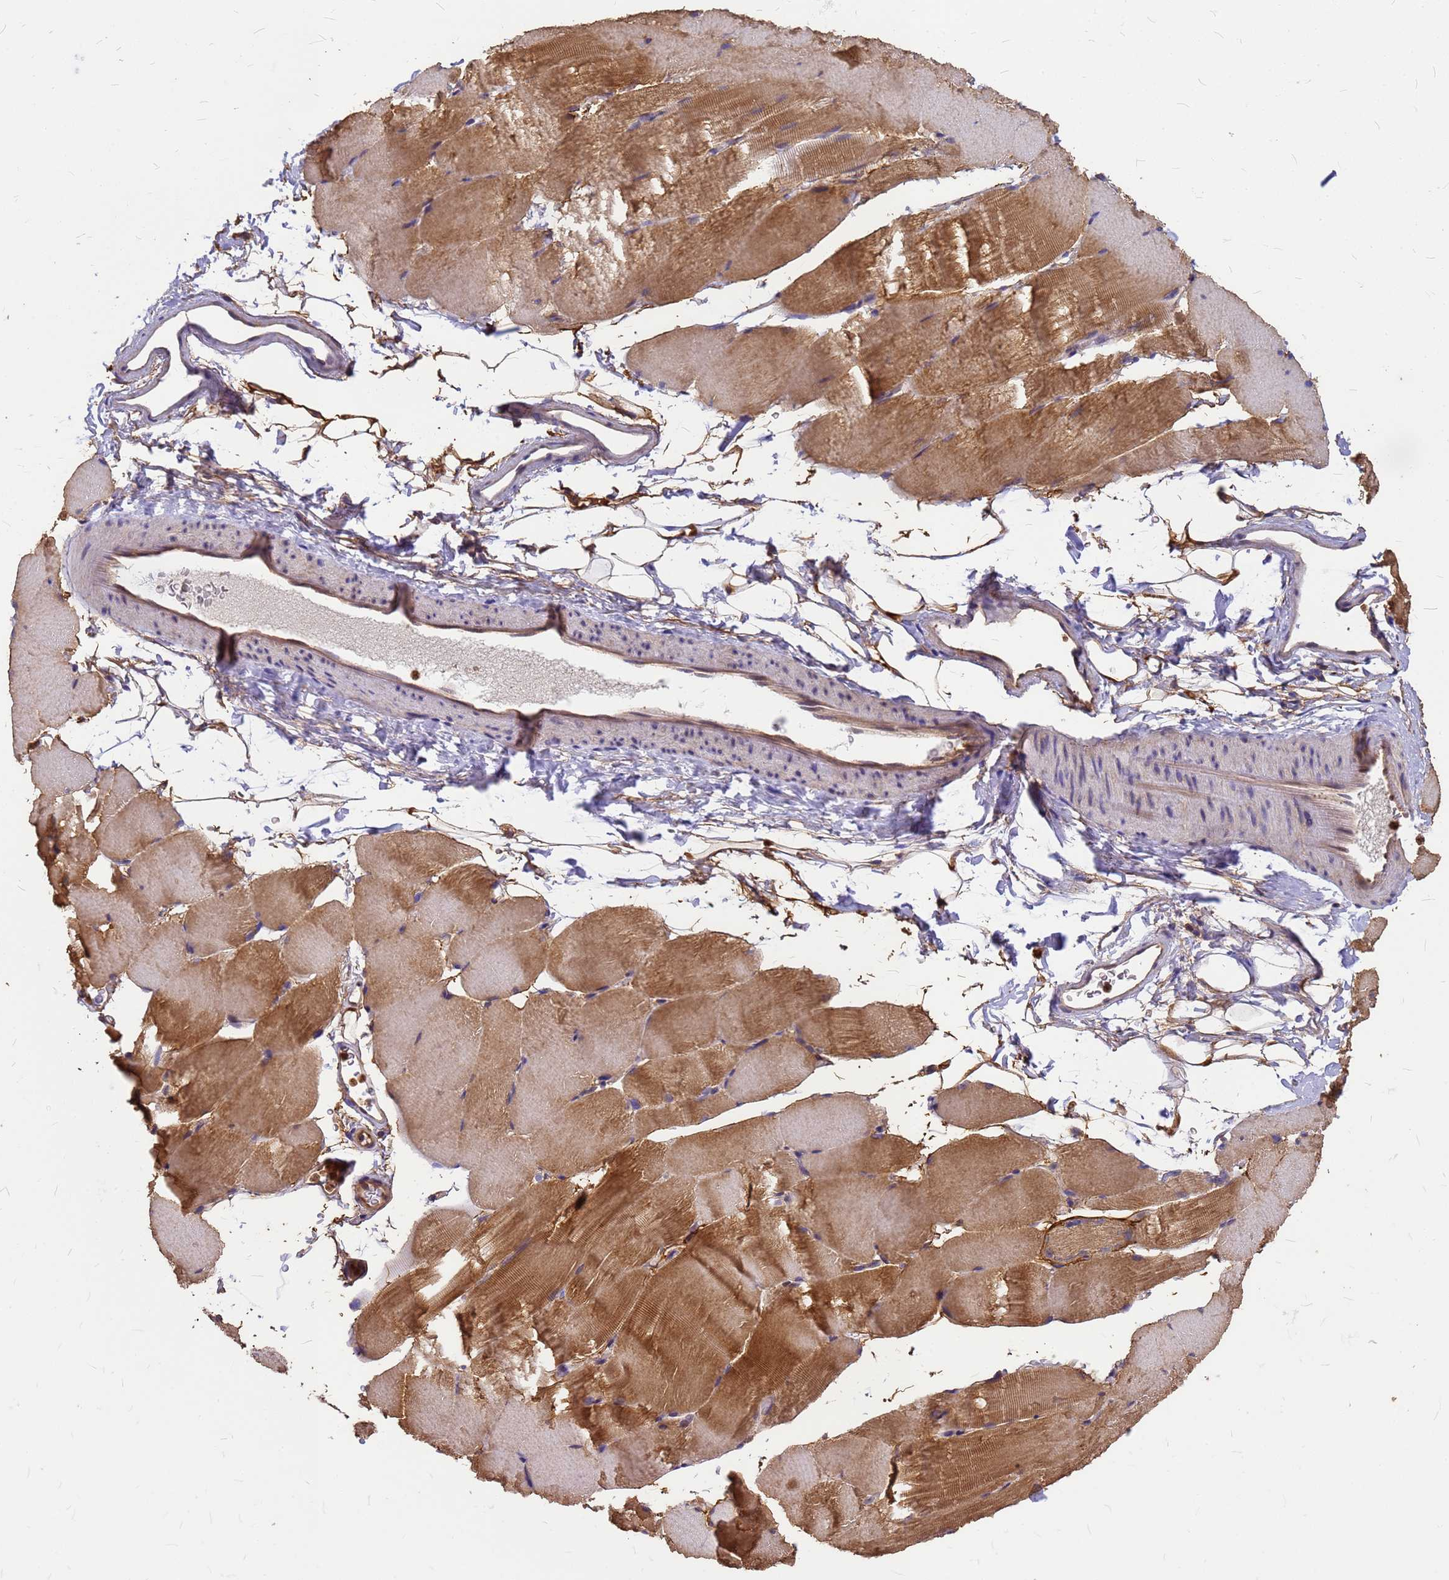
{"staining": {"intensity": "moderate", "quantity": "25%-75%", "location": "cytoplasmic/membranous"}, "tissue": "skeletal muscle", "cell_type": "Myocytes", "image_type": "normal", "snomed": [{"axis": "morphology", "description": "Normal tissue, NOS"}, {"axis": "topography", "description": "Skeletal muscle"}, {"axis": "topography", "description": "Parathyroid gland"}], "caption": "Protein staining exhibits moderate cytoplasmic/membranous positivity in about 25%-75% of myocytes in unremarkable skeletal muscle.", "gene": "C1orf35", "patient": {"sex": "female", "age": 37}}